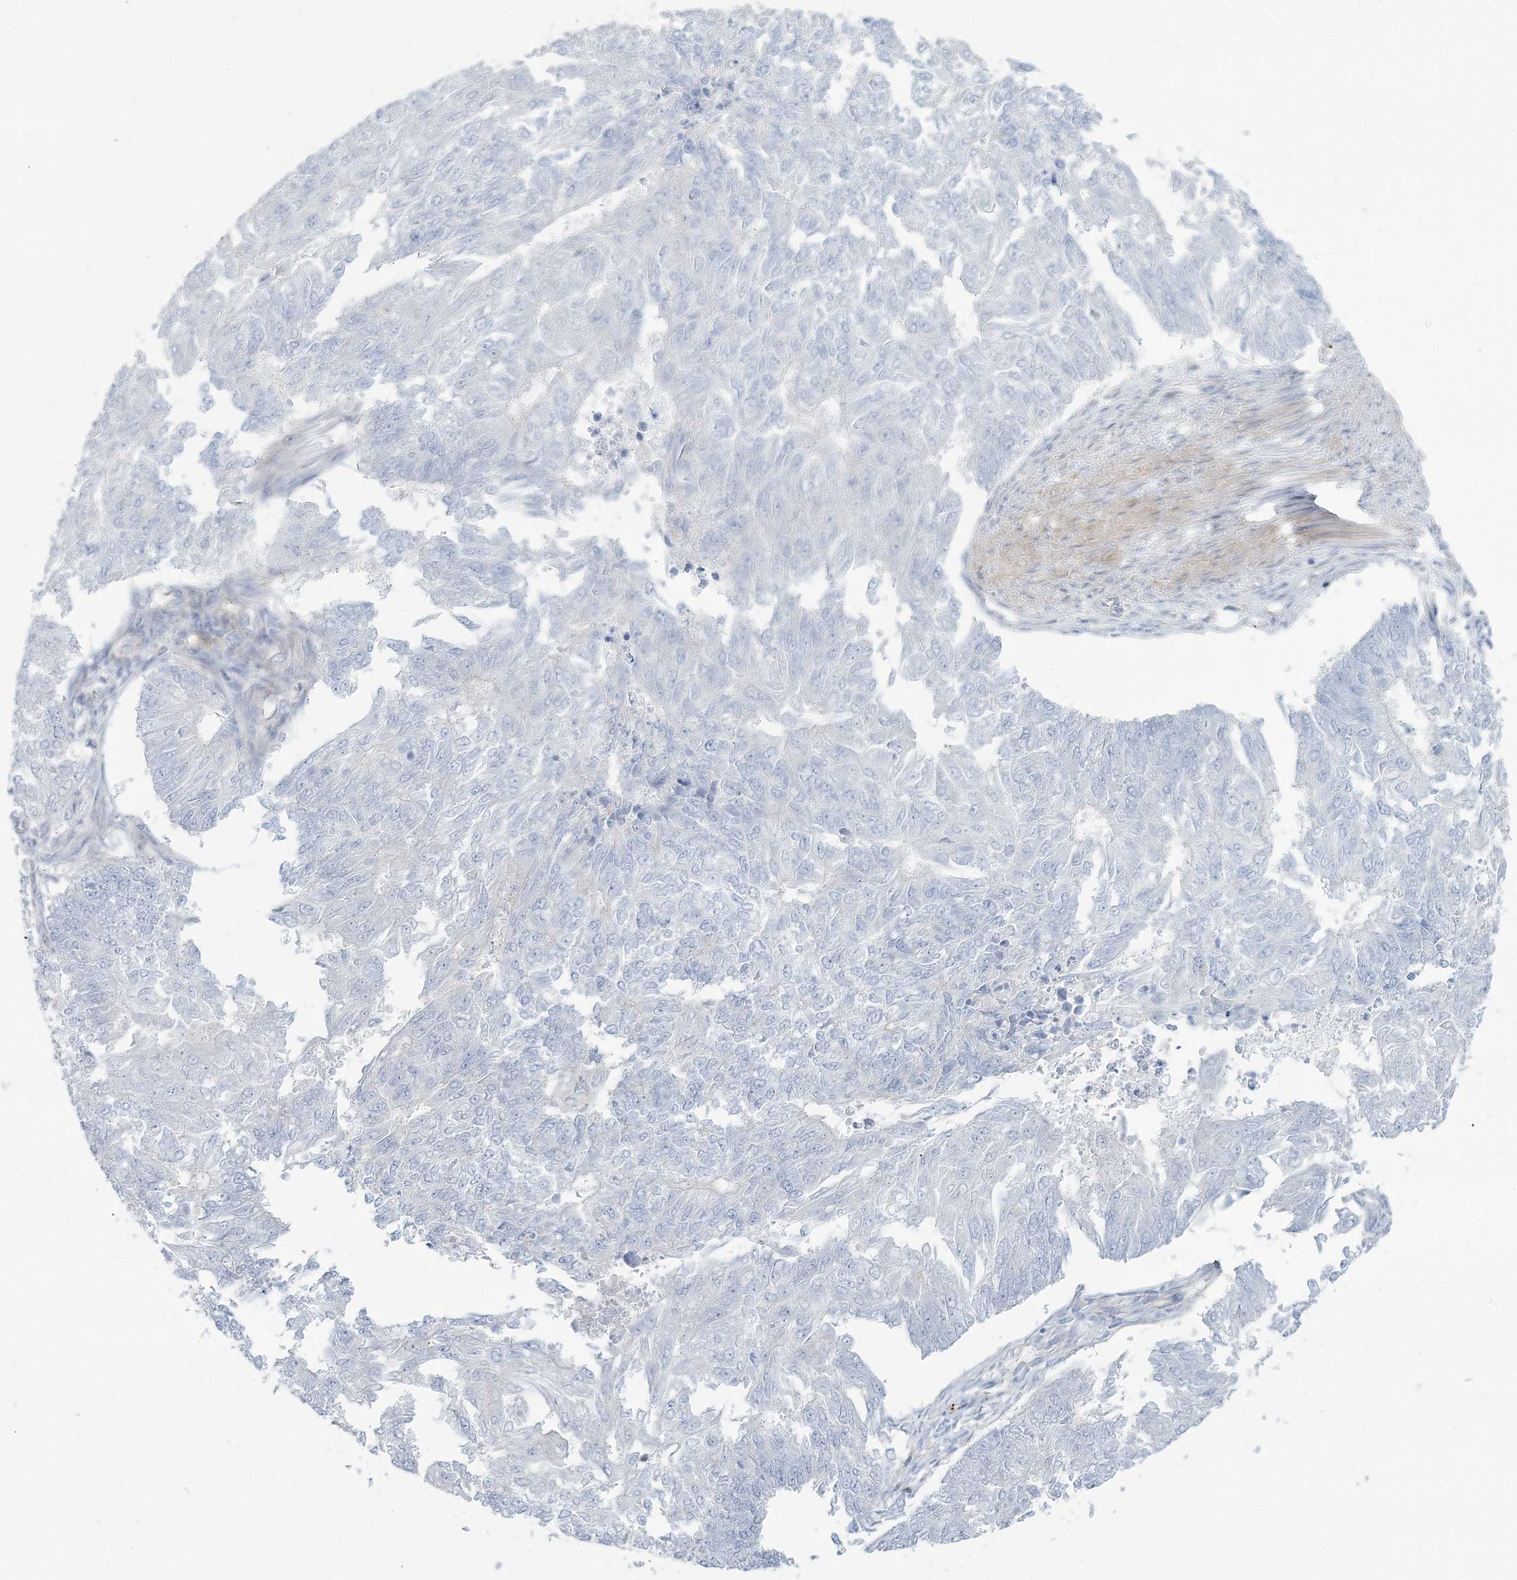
{"staining": {"intensity": "negative", "quantity": "none", "location": "none"}, "tissue": "endometrial cancer", "cell_type": "Tumor cells", "image_type": "cancer", "snomed": [{"axis": "morphology", "description": "Adenocarcinoma, NOS"}, {"axis": "topography", "description": "Endometrium"}], "caption": "Immunohistochemistry (IHC) image of neoplastic tissue: endometrial cancer stained with DAB exhibits no significant protein positivity in tumor cells.", "gene": "CUEDC2", "patient": {"sex": "female", "age": 32}}